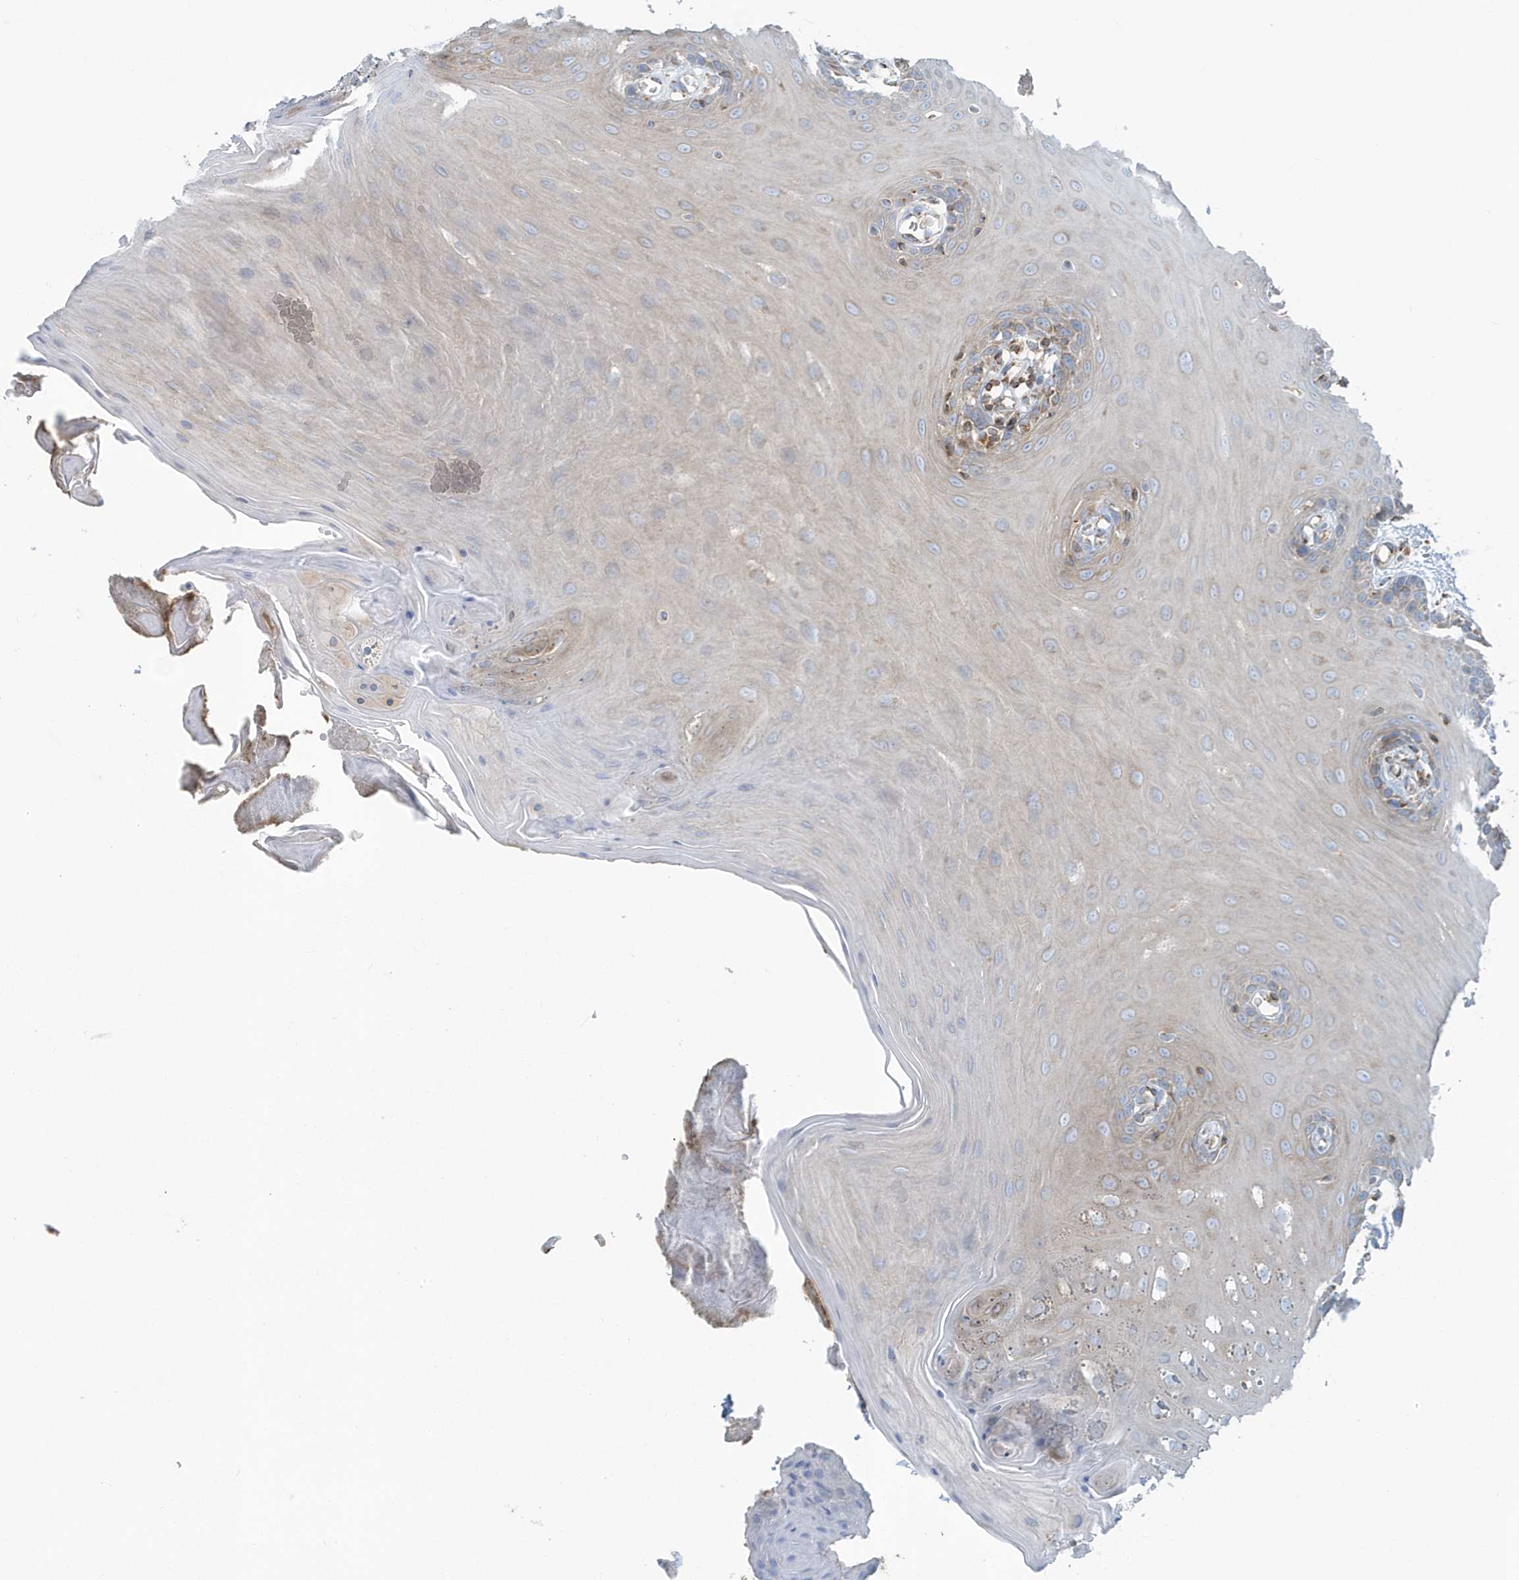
{"staining": {"intensity": "moderate", "quantity": "<25%", "location": "cytoplasmic/membranous"}, "tissue": "oral mucosa", "cell_type": "Squamous epithelial cells", "image_type": "normal", "snomed": [{"axis": "morphology", "description": "Normal tissue, NOS"}, {"axis": "morphology", "description": "Squamous cell carcinoma, NOS"}, {"axis": "topography", "description": "Skeletal muscle"}, {"axis": "topography", "description": "Oral tissue"}, {"axis": "topography", "description": "Salivary gland"}, {"axis": "topography", "description": "Head-Neck"}], "caption": "A high-resolution image shows immunohistochemistry (IHC) staining of normal oral mucosa, which displays moderate cytoplasmic/membranous positivity in approximately <25% of squamous epithelial cells.", "gene": "RAB11FIP3", "patient": {"sex": "male", "age": 54}}